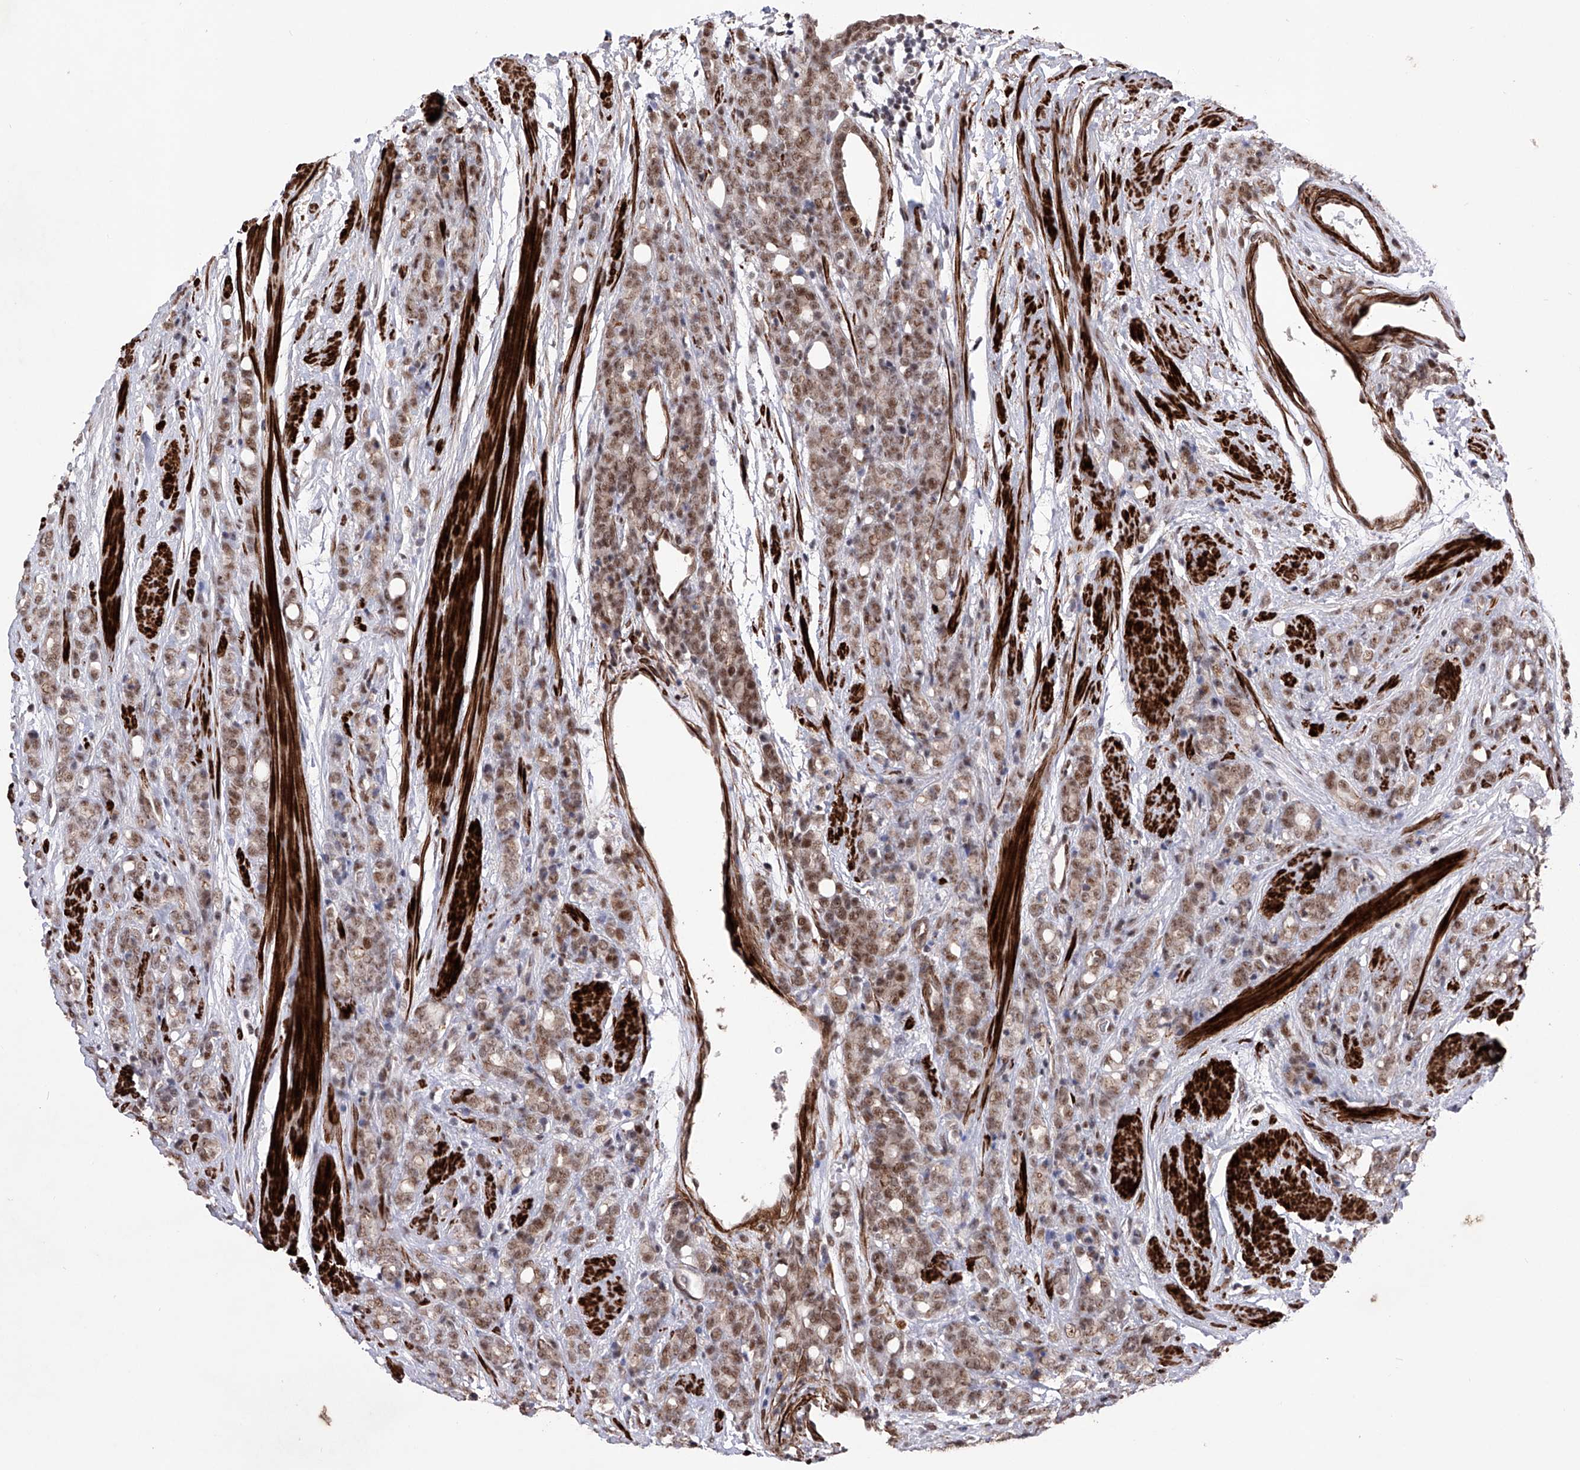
{"staining": {"intensity": "moderate", "quantity": ">75%", "location": "nuclear"}, "tissue": "prostate cancer", "cell_type": "Tumor cells", "image_type": "cancer", "snomed": [{"axis": "morphology", "description": "Adenocarcinoma, High grade"}, {"axis": "topography", "description": "Prostate"}], "caption": "An immunohistochemistry histopathology image of tumor tissue is shown. Protein staining in brown shows moderate nuclear positivity in prostate high-grade adenocarcinoma within tumor cells.", "gene": "NFATC4", "patient": {"sex": "male", "age": 62}}